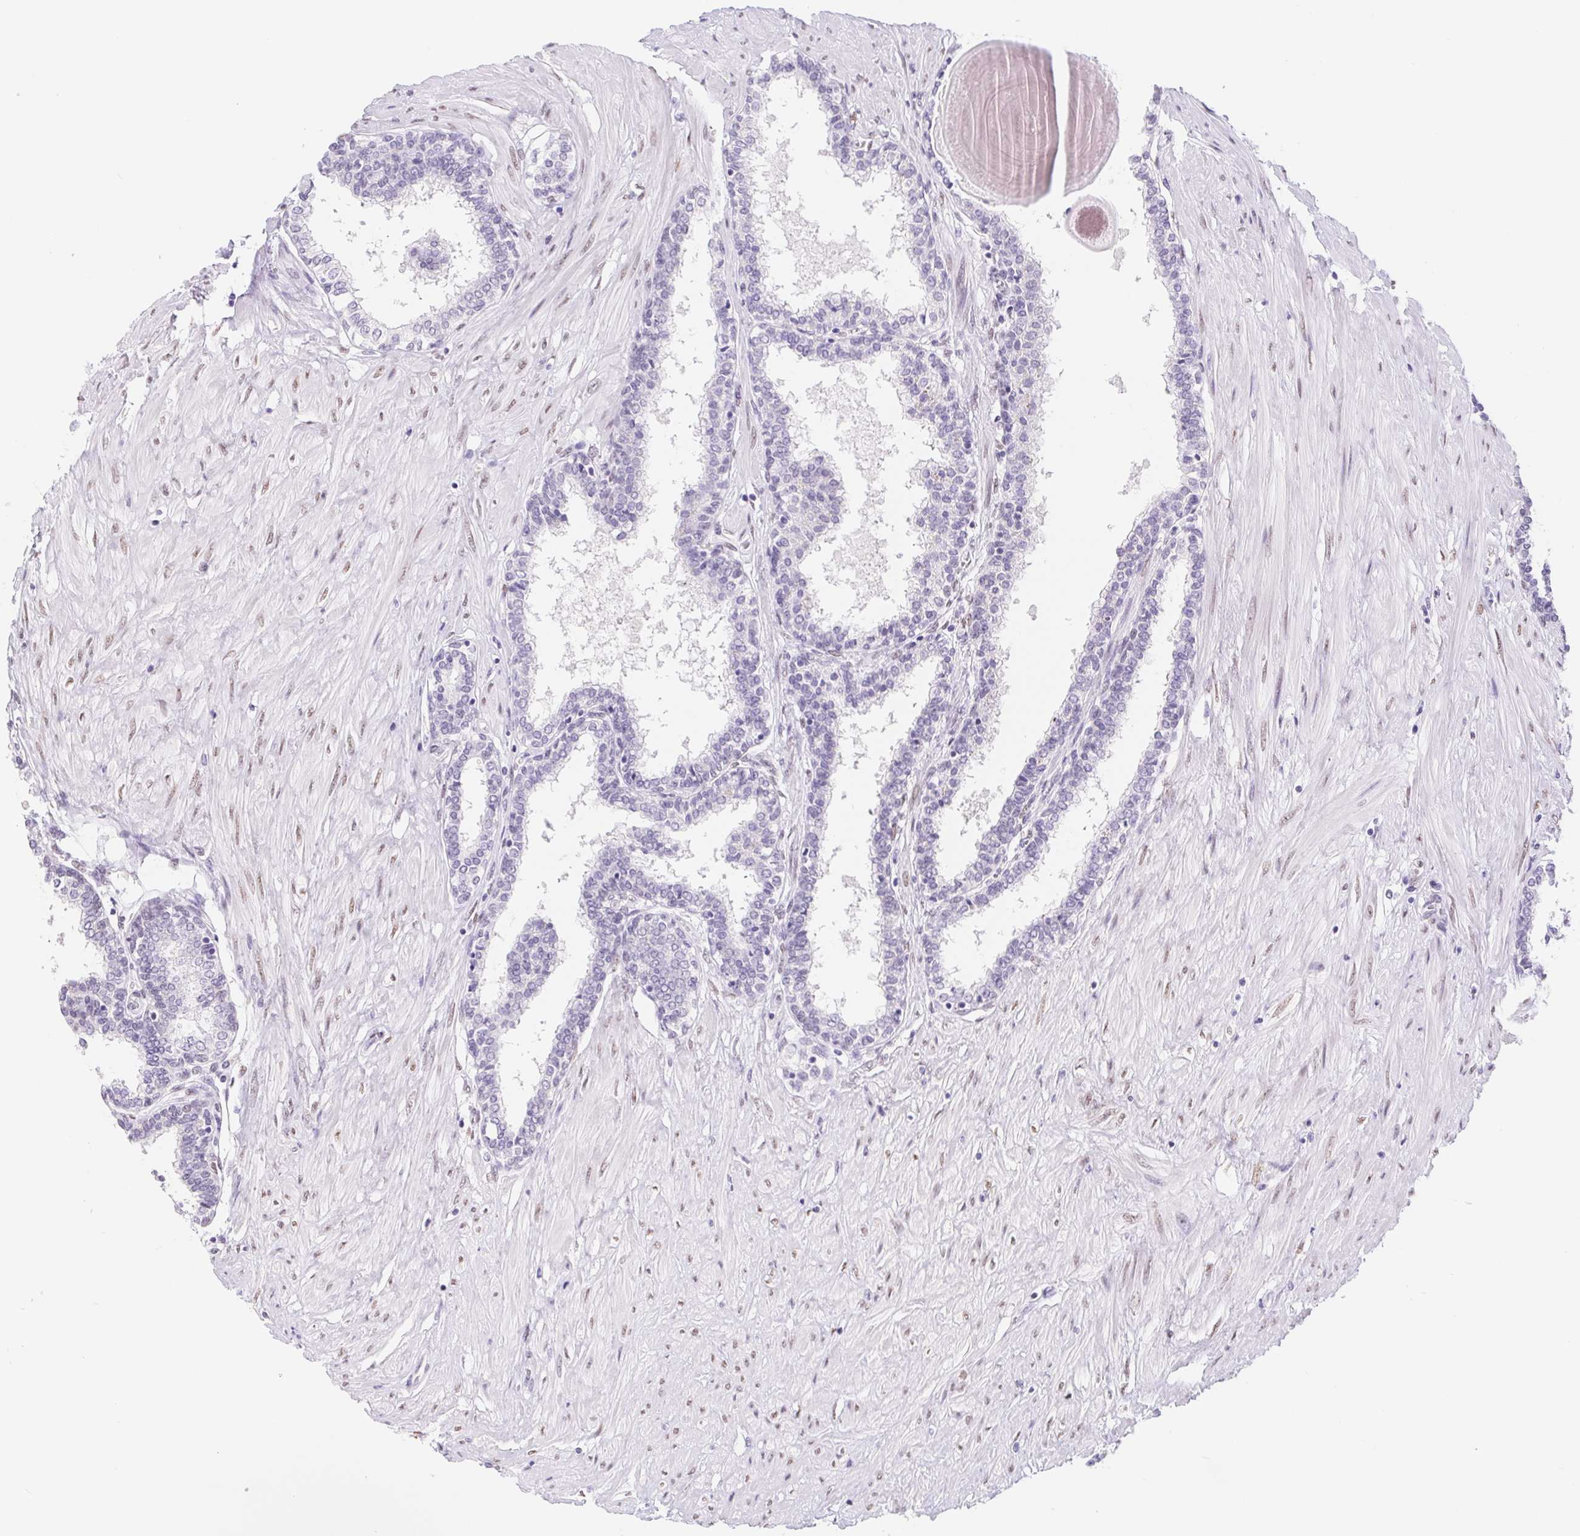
{"staining": {"intensity": "negative", "quantity": "none", "location": "none"}, "tissue": "prostate", "cell_type": "Glandular cells", "image_type": "normal", "snomed": [{"axis": "morphology", "description": "Normal tissue, NOS"}, {"axis": "topography", "description": "Prostate"}], "caption": "Immunohistochemistry image of normal prostate: human prostate stained with DAB demonstrates no significant protein expression in glandular cells.", "gene": "CAND1", "patient": {"sex": "male", "age": 55}}